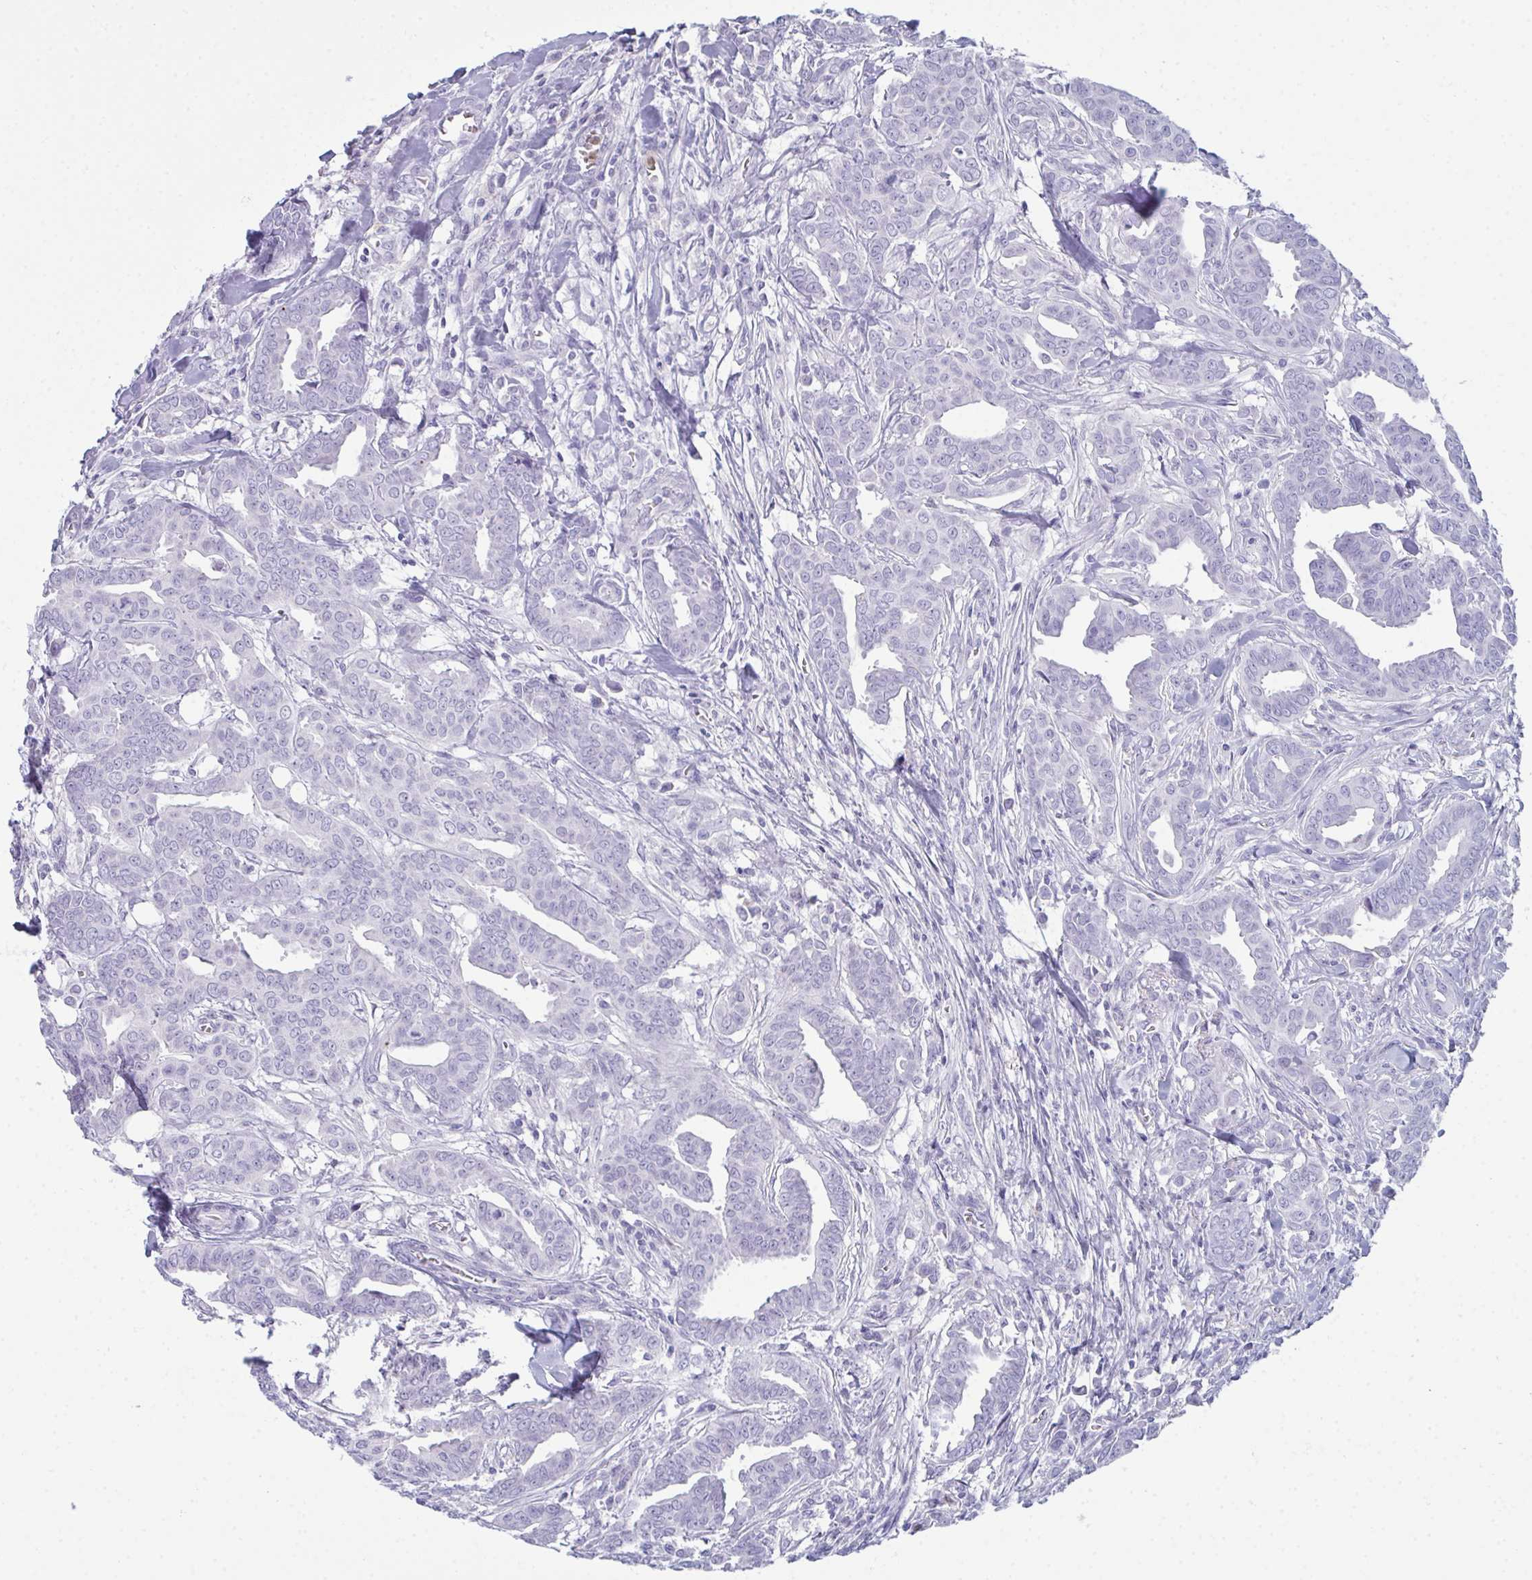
{"staining": {"intensity": "negative", "quantity": "none", "location": "none"}, "tissue": "breast cancer", "cell_type": "Tumor cells", "image_type": "cancer", "snomed": [{"axis": "morphology", "description": "Duct carcinoma"}, {"axis": "topography", "description": "Breast"}], "caption": "The histopathology image displays no significant staining in tumor cells of breast cancer (infiltrating ductal carcinoma).", "gene": "SERPINB10", "patient": {"sex": "female", "age": 45}}